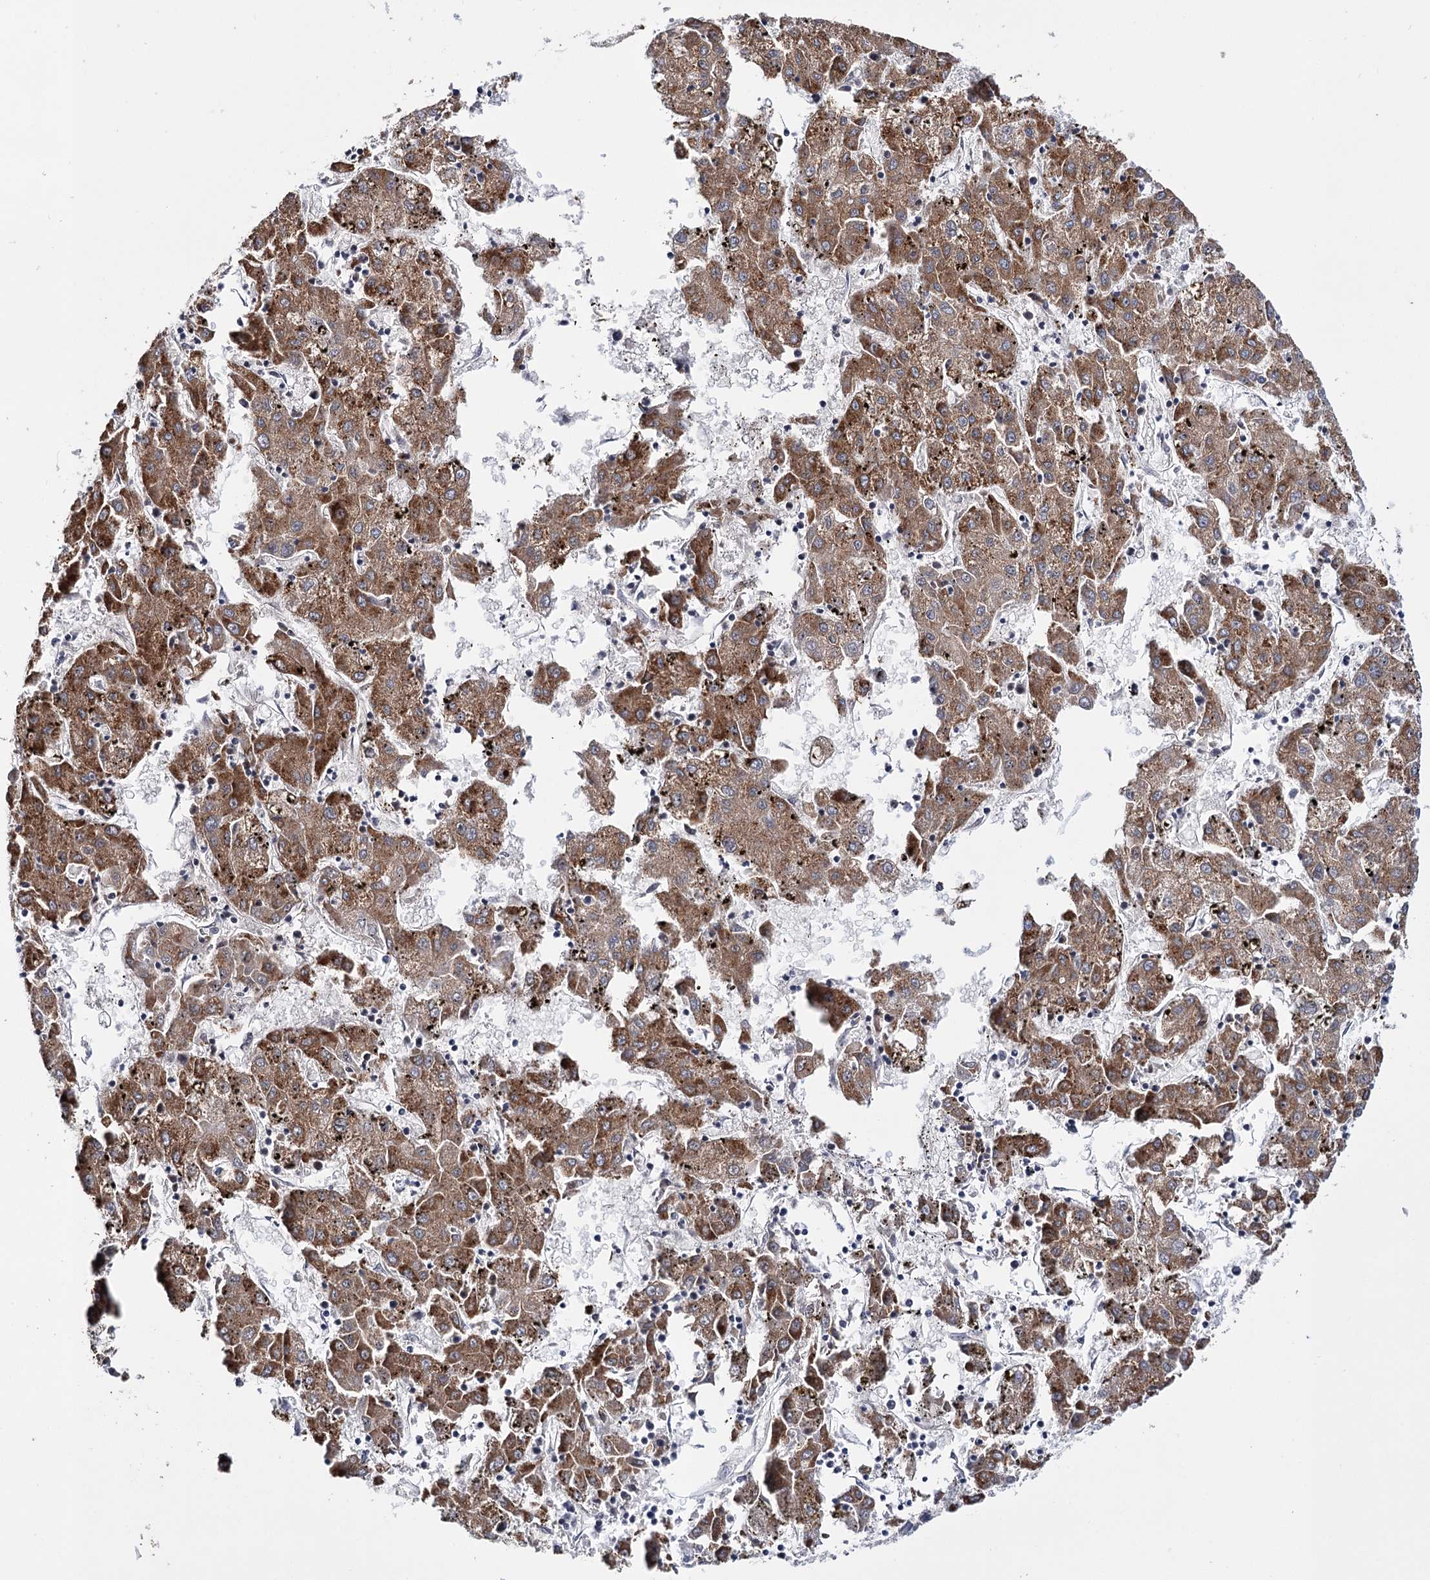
{"staining": {"intensity": "moderate", "quantity": ">75%", "location": "cytoplasmic/membranous"}, "tissue": "liver cancer", "cell_type": "Tumor cells", "image_type": "cancer", "snomed": [{"axis": "morphology", "description": "Carcinoma, Hepatocellular, NOS"}, {"axis": "topography", "description": "Liver"}], "caption": "Moderate cytoplasmic/membranous staining for a protein is appreciated in approximately >75% of tumor cells of liver cancer using immunohistochemistry (IHC).", "gene": "CFAP46", "patient": {"sex": "male", "age": 72}}